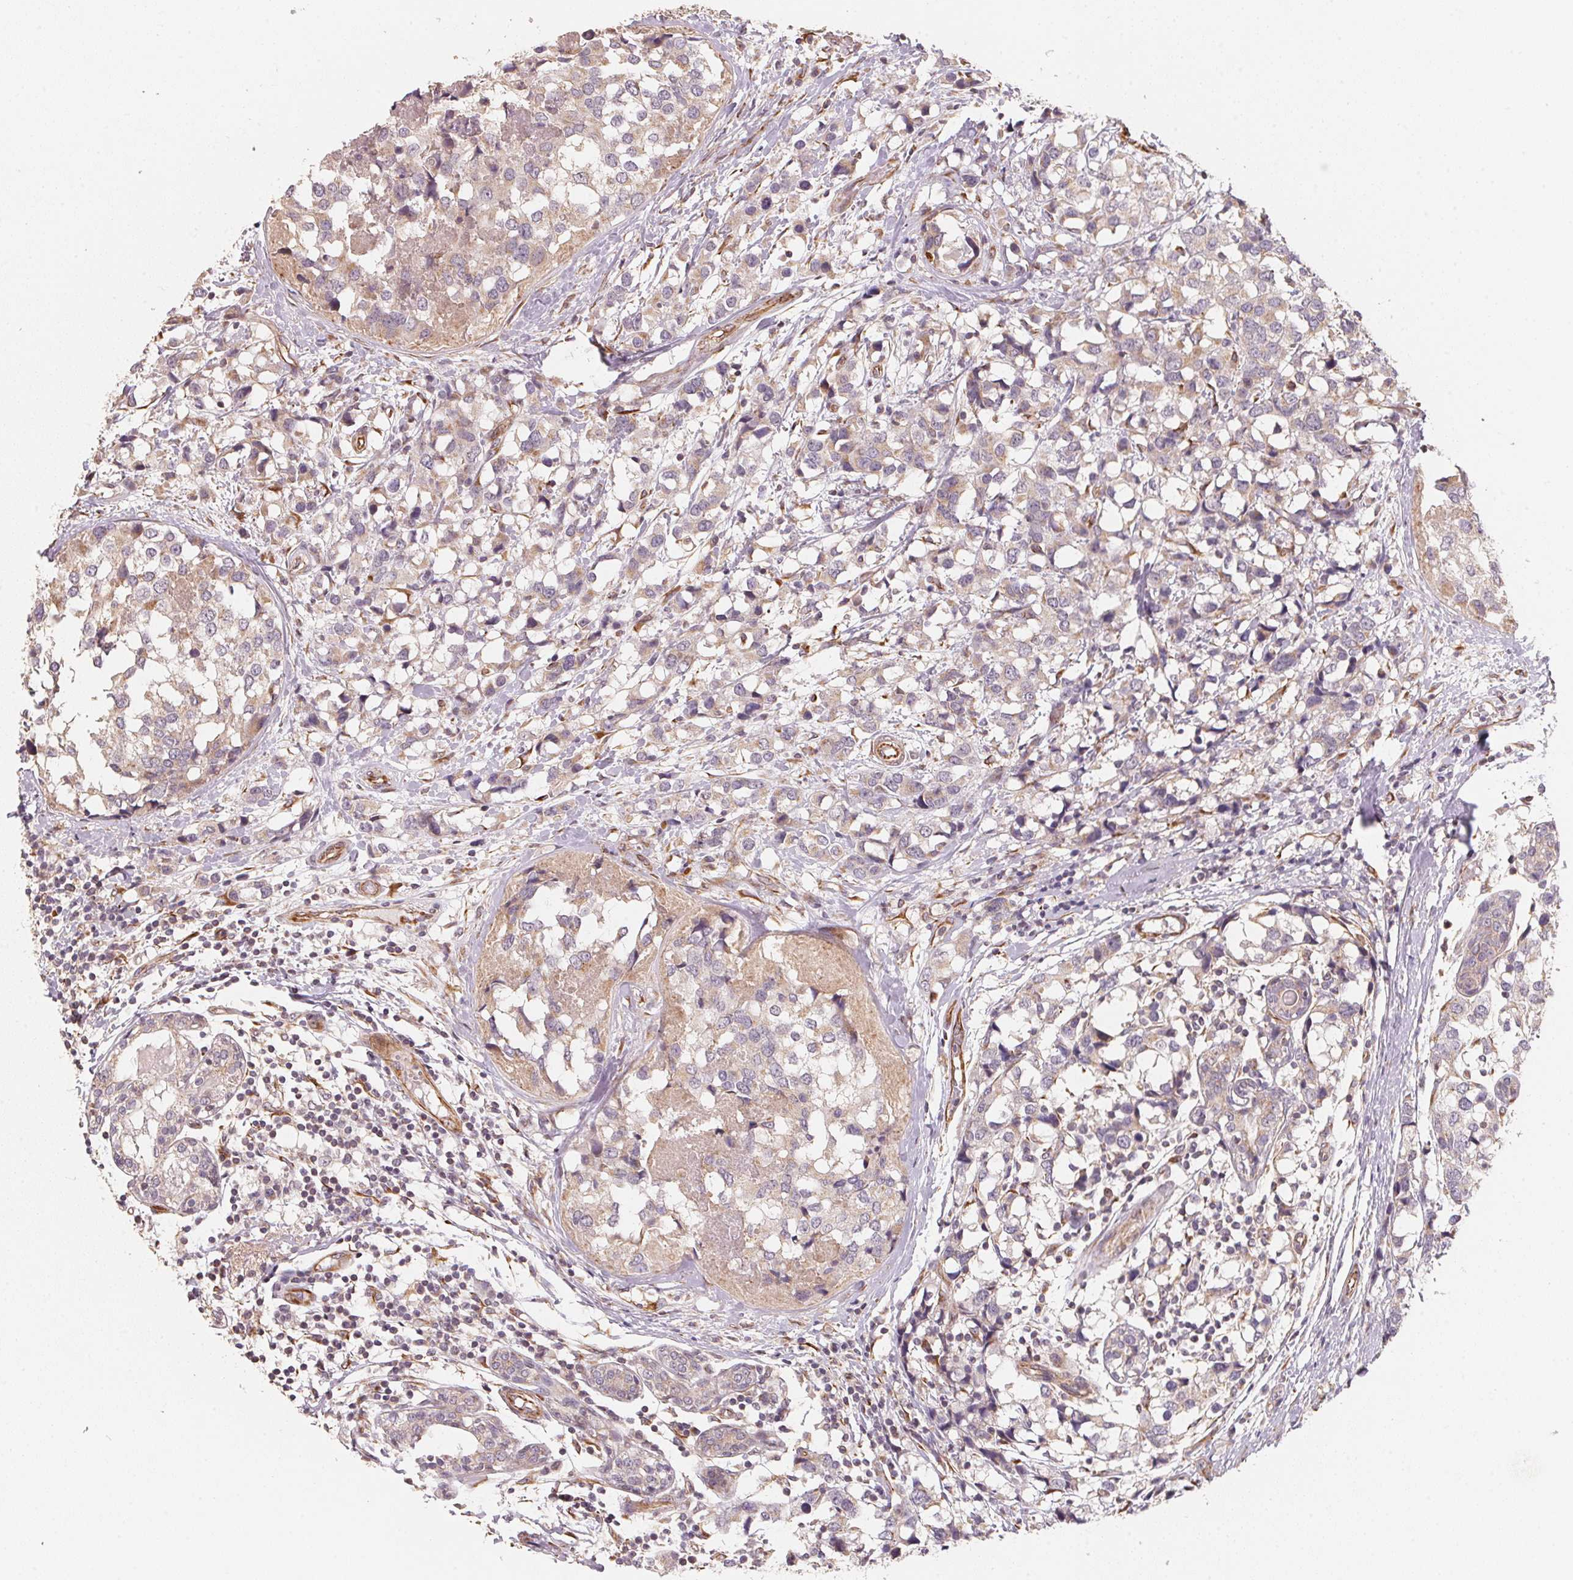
{"staining": {"intensity": "weak", "quantity": "<25%", "location": "cytoplasmic/membranous"}, "tissue": "breast cancer", "cell_type": "Tumor cells", "image_type": "cancer", "snomed": [{"axis": "morphology", "description": "Lobular carcinoma"}, {"axis": "topography", "description": "Breast"}], "caption": "Immunohistochemical staining of human lobular carcinoma (breast) exhibits no significant staining in tumor cells.", "gene": "TSPAN12", "patient": {"sex": "female", "age": 59}}